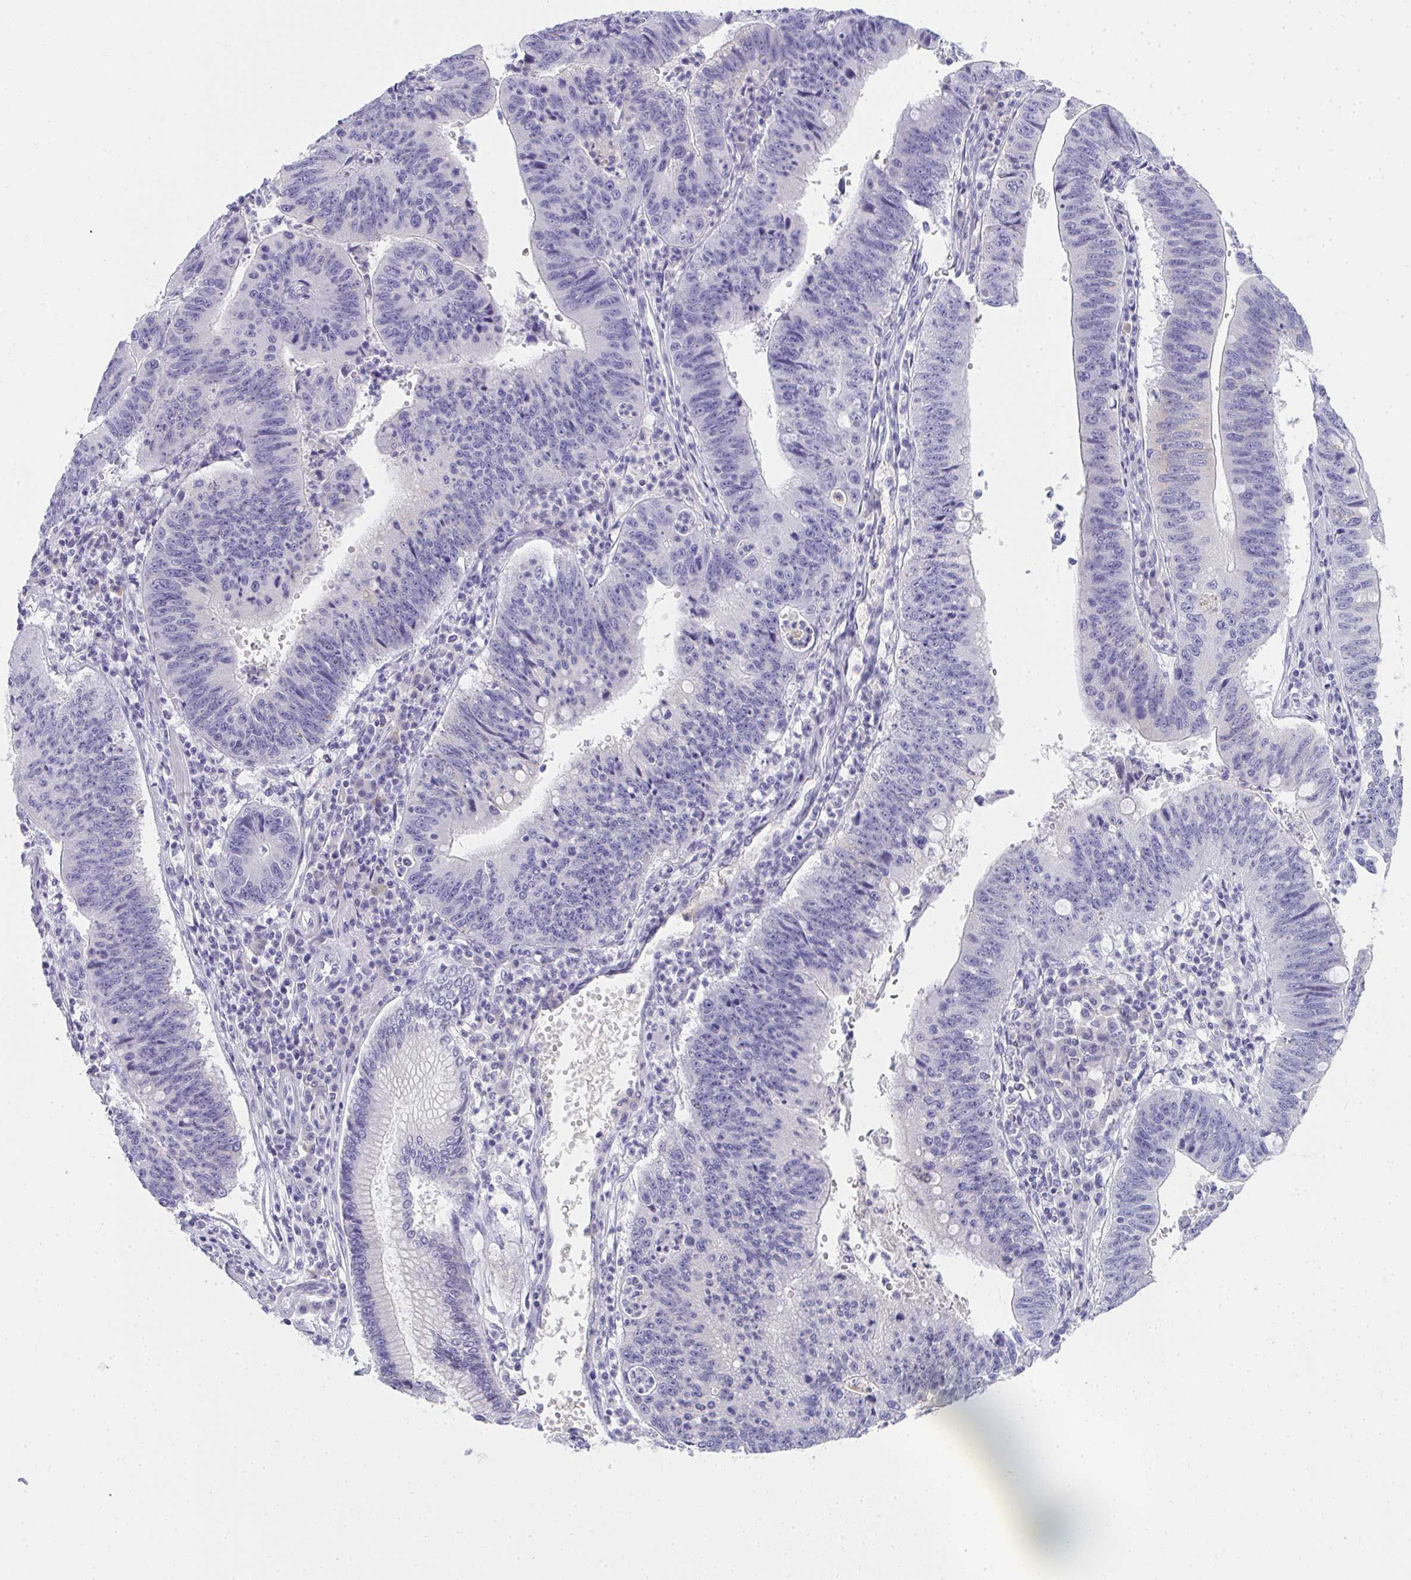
{"staining": {"intensity": "negative", "quantity": "none", "location": "none"}, "tissue": "stomach cancer", "cell_type": "Tumor cells", "image_type": "cancer", "snomed": [{"axis": "morphology", "description": "Adenocarcinoma, NOS"}, {"axis": "topography", "description": "Stomach"}], "caption": "Immunohistochemistry histopathology image of neoplastic tissue: stomach adenocarcinoma stained with DAB shows no significant protein expression in tumor cells.", "gene": "ZSWIM3", "patient": {"sex": "male", "age": 59}}